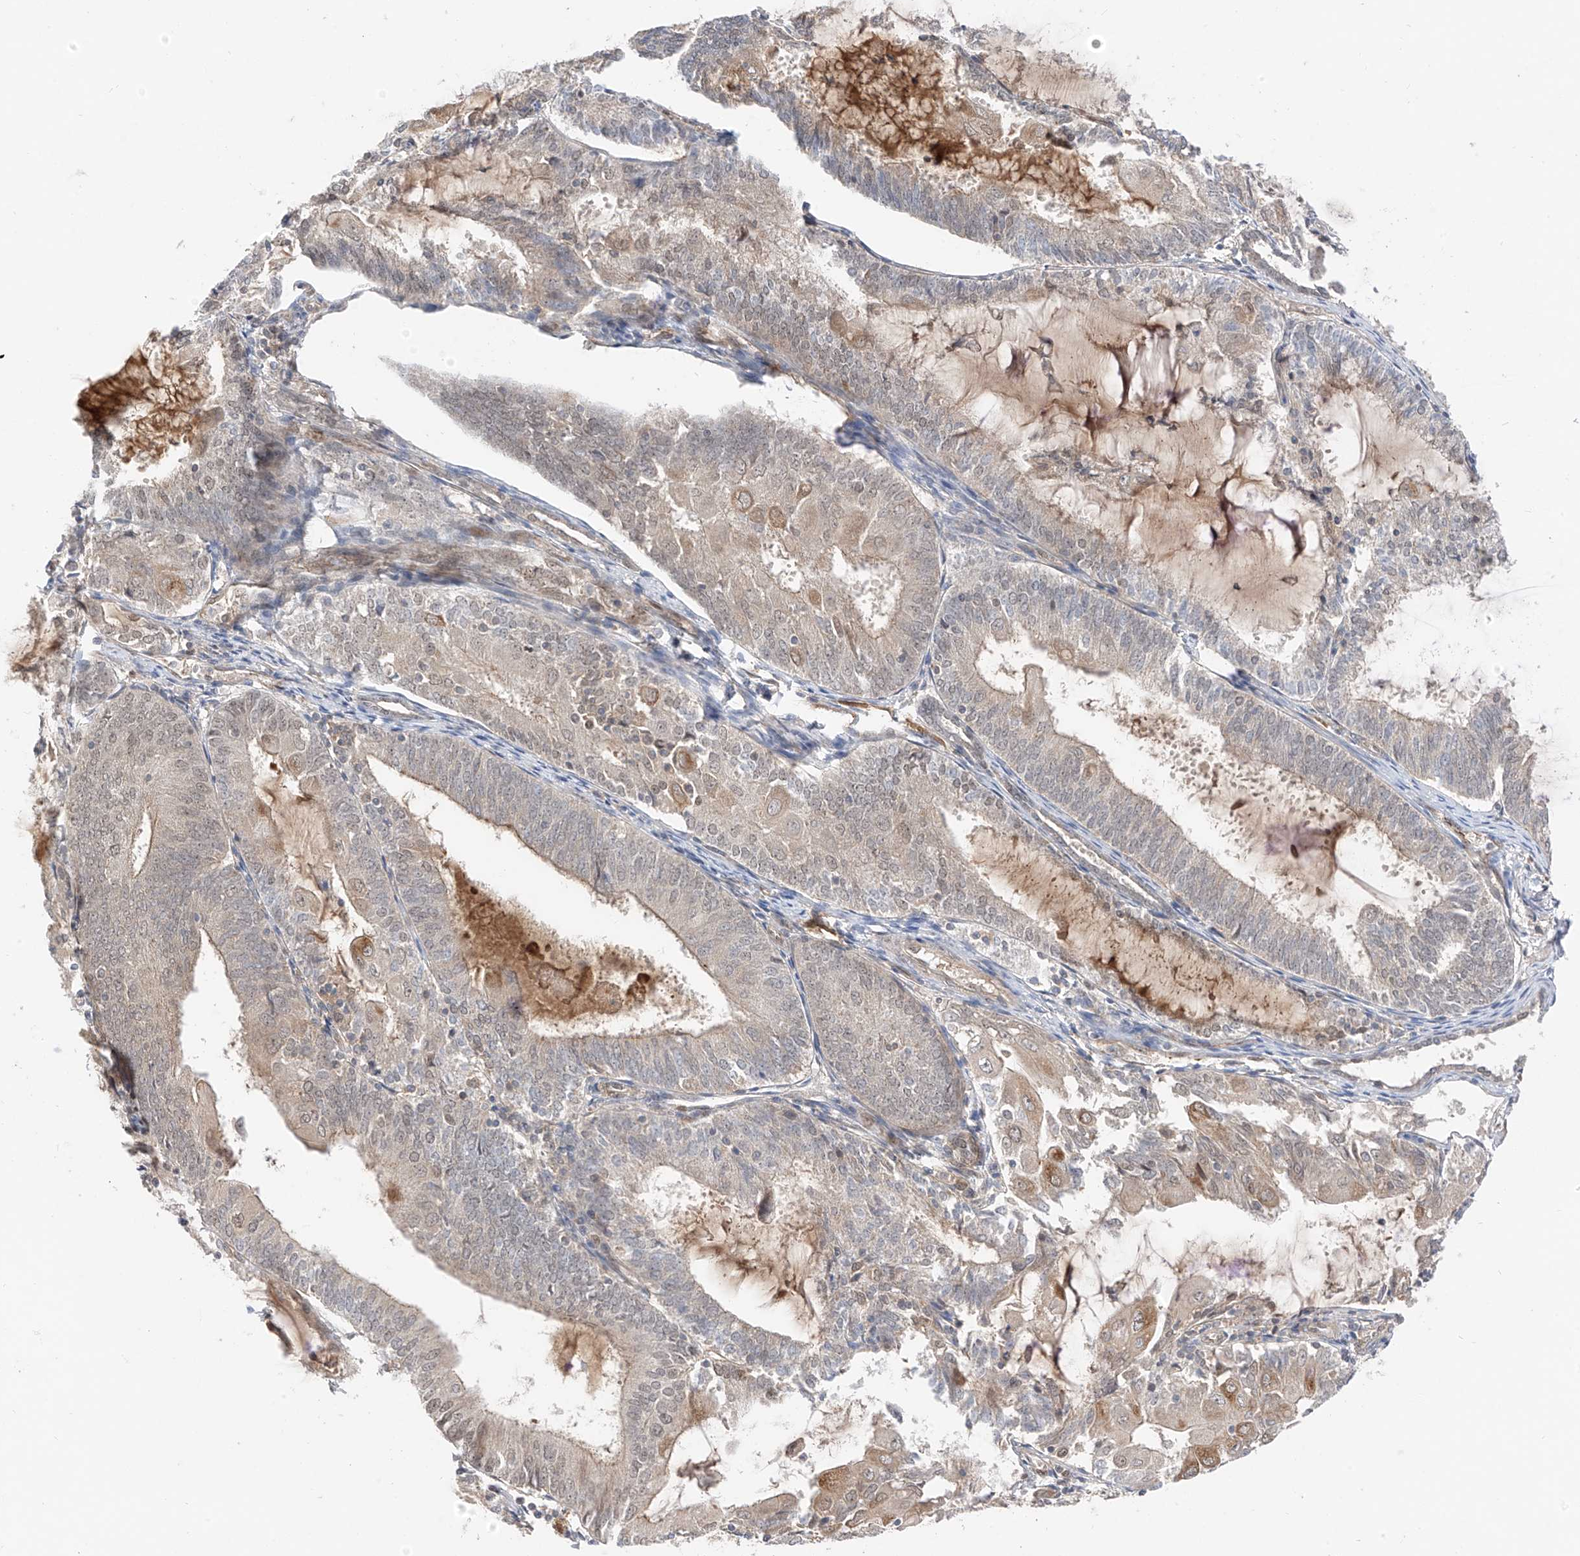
{"staining": {"intensity": "weak", "quantity": "<25%", "location": "nuclear"}, "tissue": "endometrial cancer", "cell_type": "Tumor cells", "image_type": "cancer", "snomed": [{"axis": "morphology", "description": "Adenocarcinoma, NOS"}, {"axis": "topography", "description": "Endometrium"}], "caption": "A high-resolution photomicrograph shows IHC staining of adenocarcinoma (endometrial), which demonstrates no significant staining in tumor cells. Nuclei are stained in blue.", "gene": "MRTFA", "patient": {"sex": "female", "age": 81}}